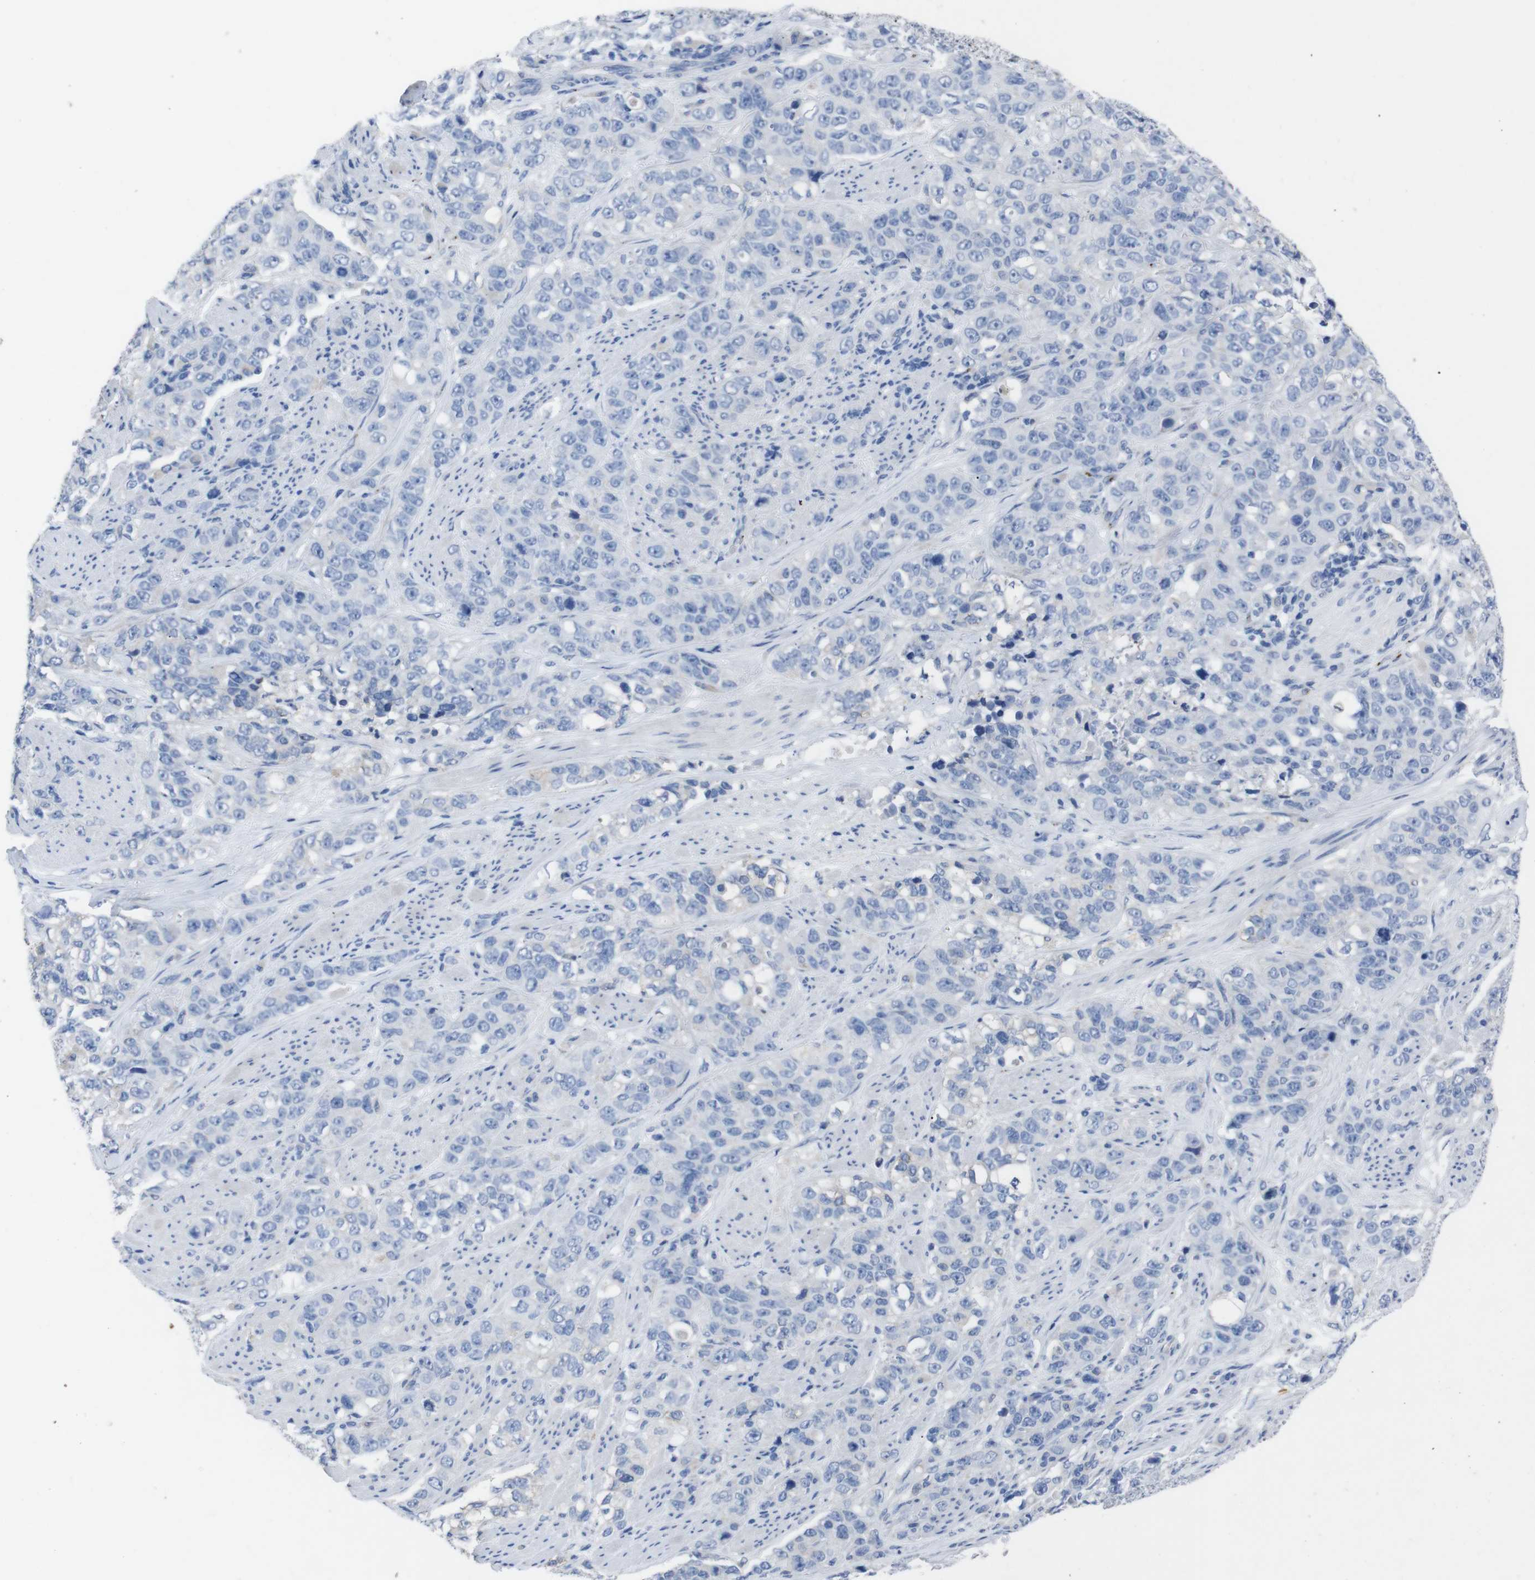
{"staining": {"intensity": "negative", "quantity": "none", "location": "none"}, "tissue": "stomach cancer", "cell_type": "Tumor cells", "image_type": "cancer", "snomed": [{"axis": "morphology", "description": "Adenocarcinoma, NOS"}, {"axis": "topography", "description": "Stomach"}], "caption": "The image exhibits no significant staining in tumor cells of stomach adenocarcinoma.", "gene": "GJB2", "patient": {"sex": "male", "age": 48}}